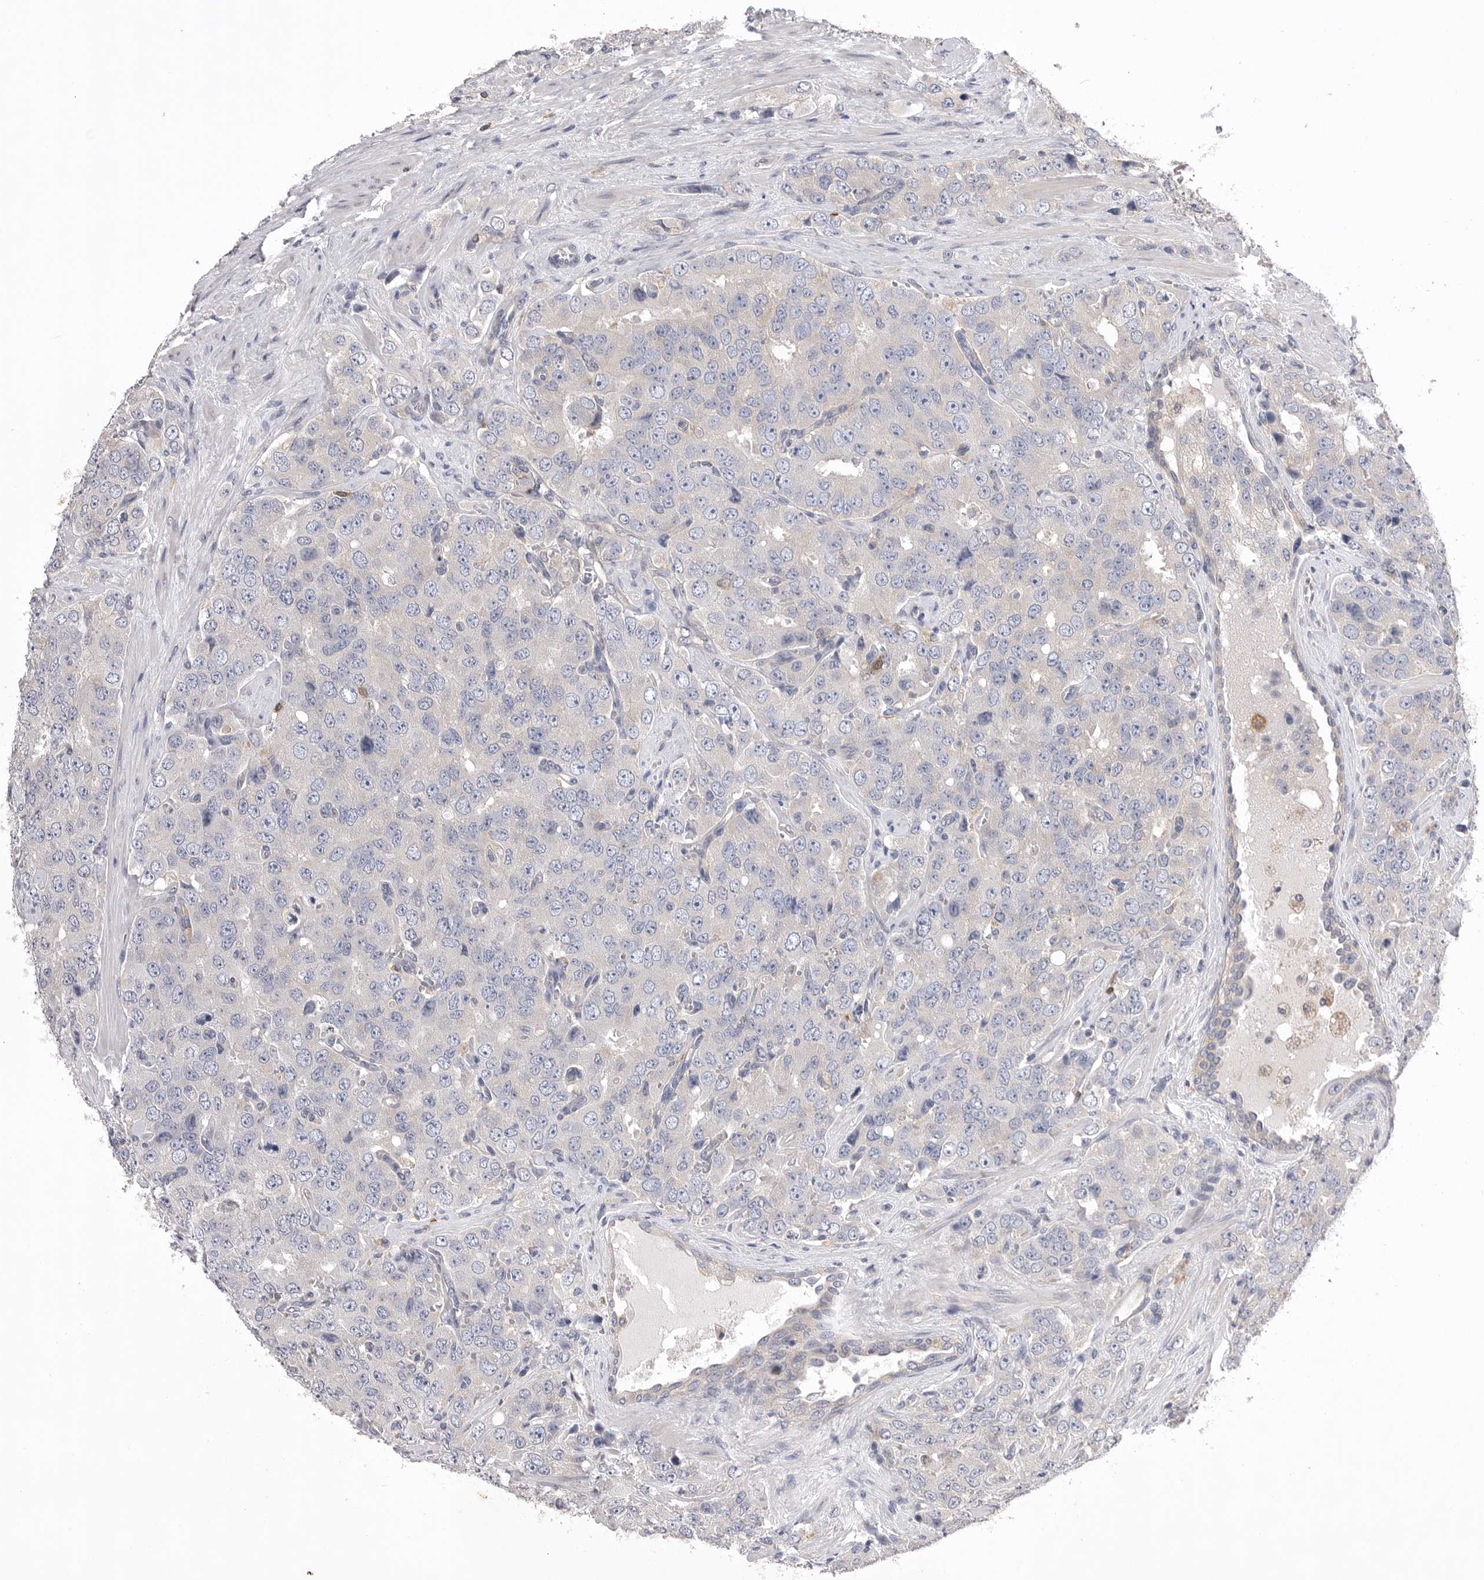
{"staining": {"intensity": "negative", "quantity": "none", "location": "none"}, "tissue": "prostate cancer", "cell_type": "Tumor cells", "image_type": "cancer", "snomed": [{"axis": "morphology", "description": "Adenocarcinoma, High grade"}, {"axis": "topography", "description": "Prostate"}], "caption": "Immunohistochemical staining of prostate cancer reveals no significant positivity in tumor cells.", "gene": "VAC14", "patient": {"sex": "male", "age": 58}}